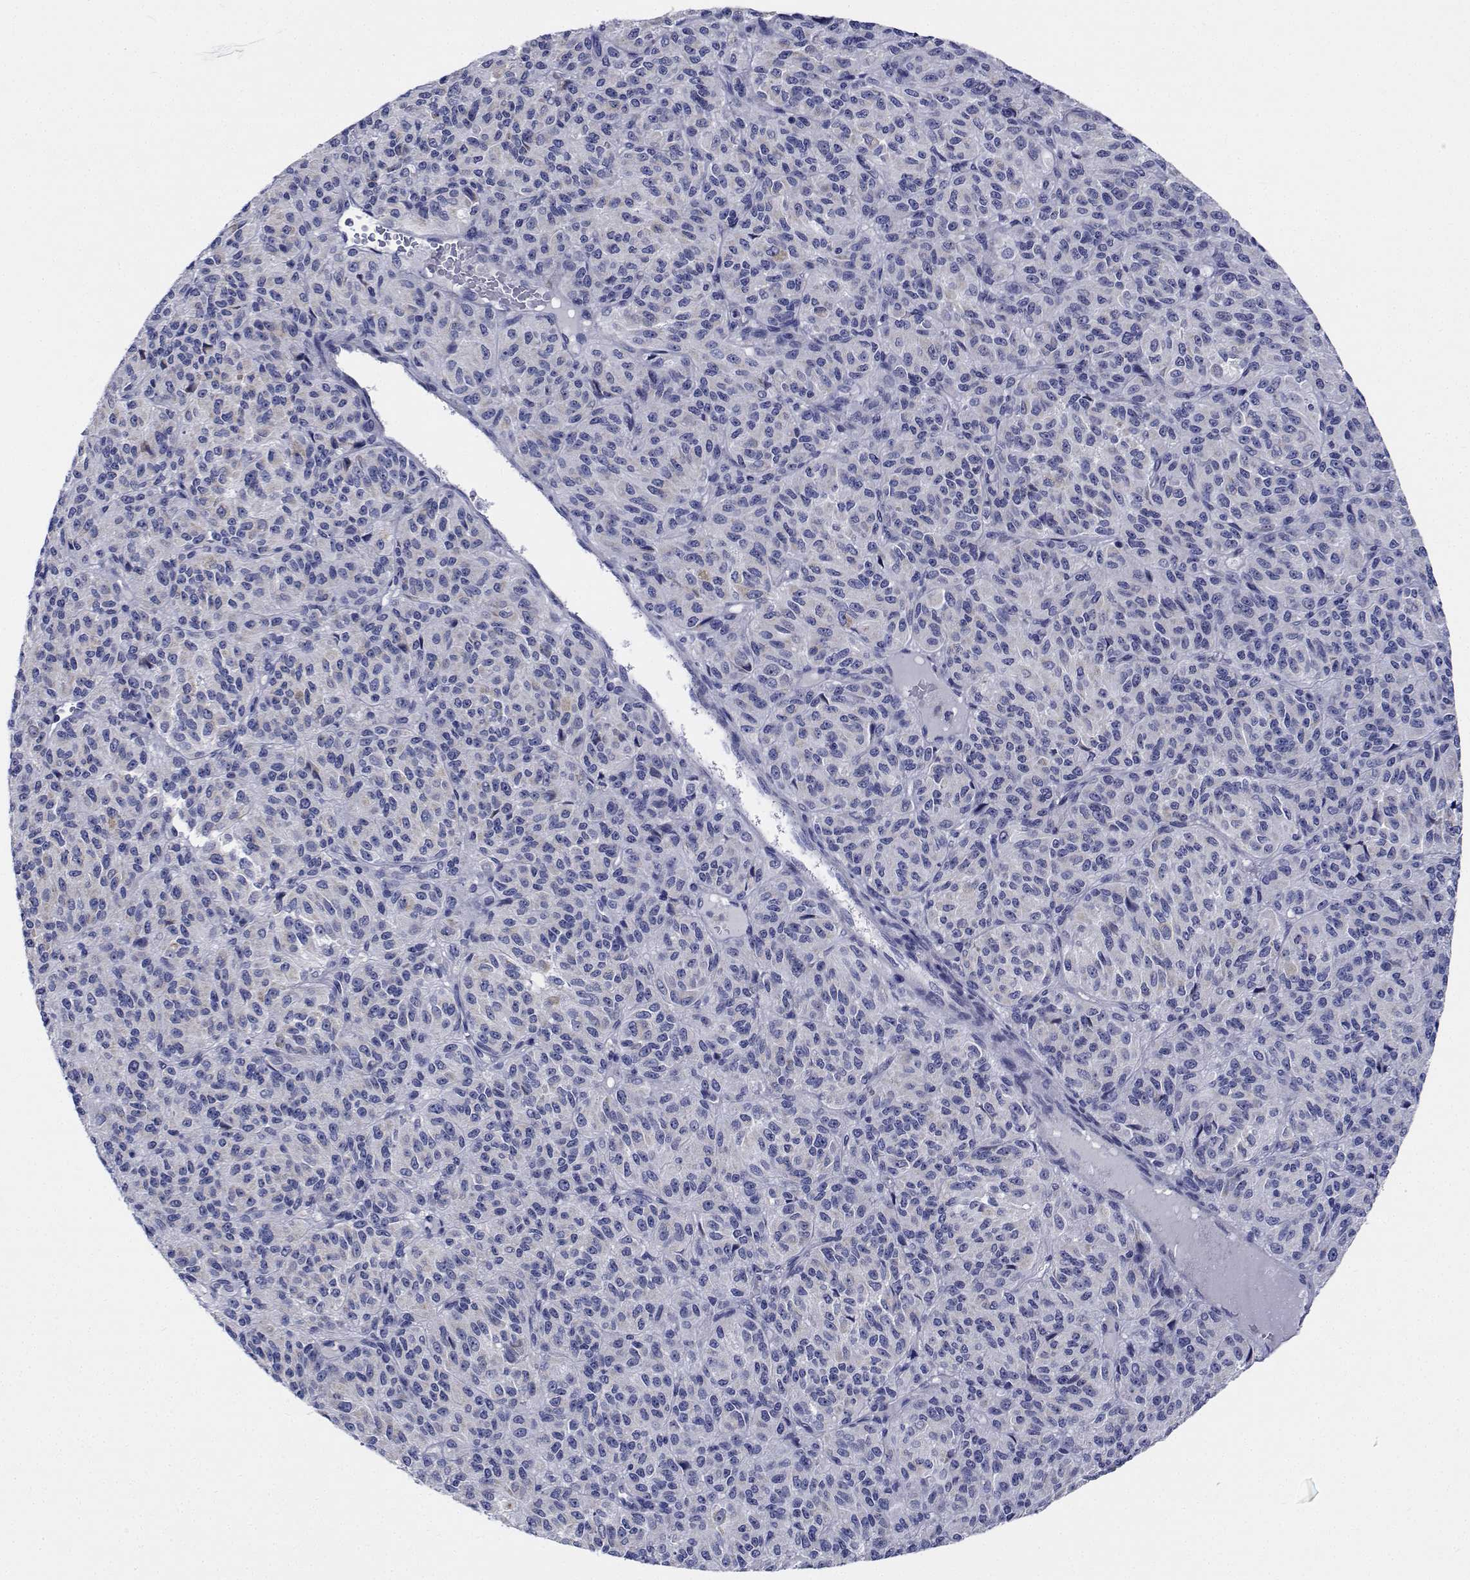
{"staining": {"intensity": "negative", "quantity": "none", "location": "none"}, "tissue": "melanoma", "cell_type": "Tumor cells", "image_type": "cancer", "snomed": [{"axis": "morphology", "description": "Malignant melanoma, Metastatic site"}, {"axis": "topography", "description": "Brain"}], "caption": "IHC of melanoma reveals no positivity in tumor cells.", "gene": "CDHR3", "patient": {"sex": "female", "age": 56}}